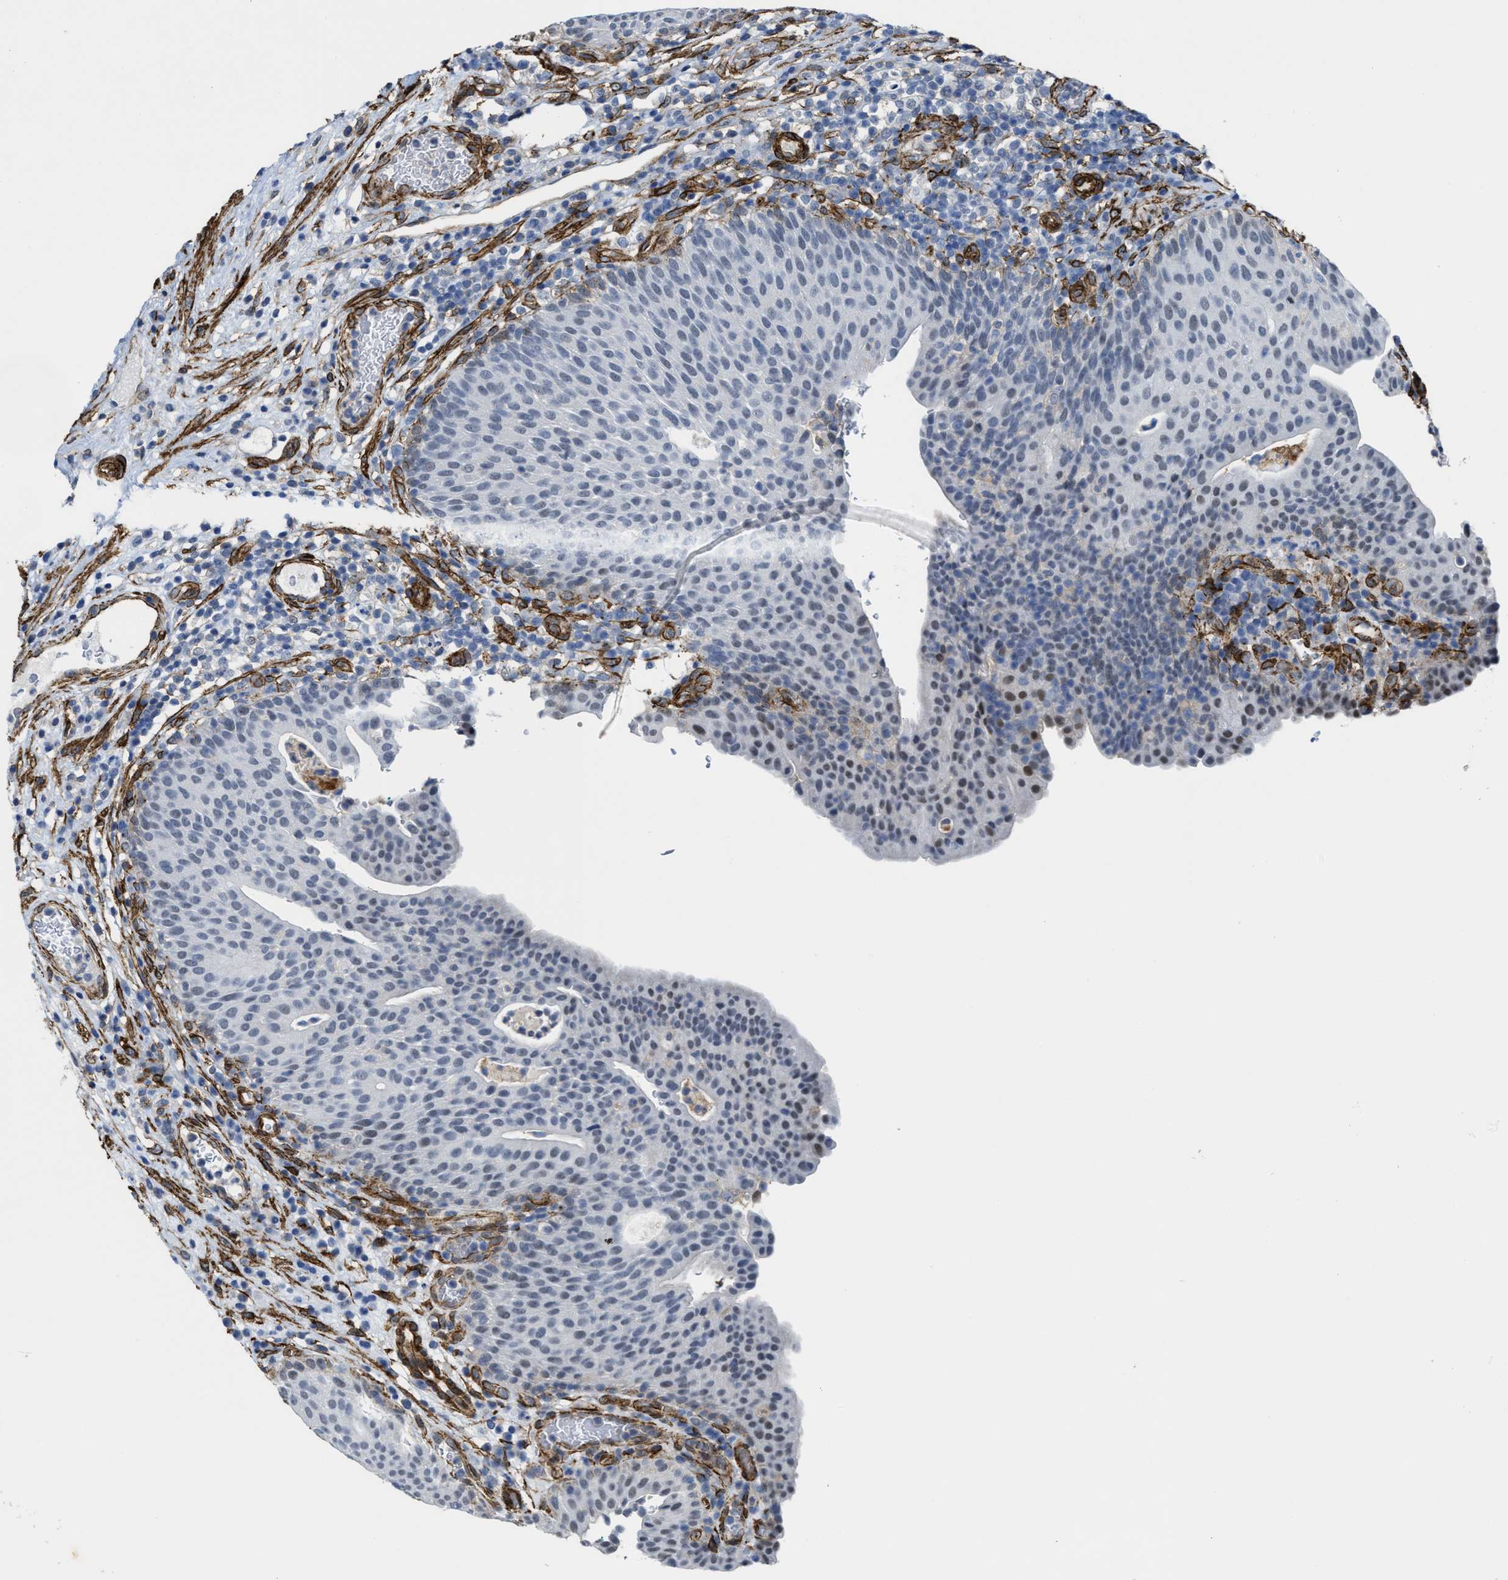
{"staining": {"intensity": "weak", "quantity": "<25%", "location": "nuclear"}, "tissue": "urothelial cancer", "cell_type": "Tumor cells", "image_type": "cancer", "snomed": [{"axis": "morphology", "description": "Urothelial carcinoma, High grade"}, {"axis": "topography", "description": "Urinary bladder"}], "caption": "DAB immunohistochemical staining of urothelial carcinoma (high-grade) displays no significant staining in tumor cells.", "gene": "NAB1", "patient": {"sex": "male", "age": 74}}